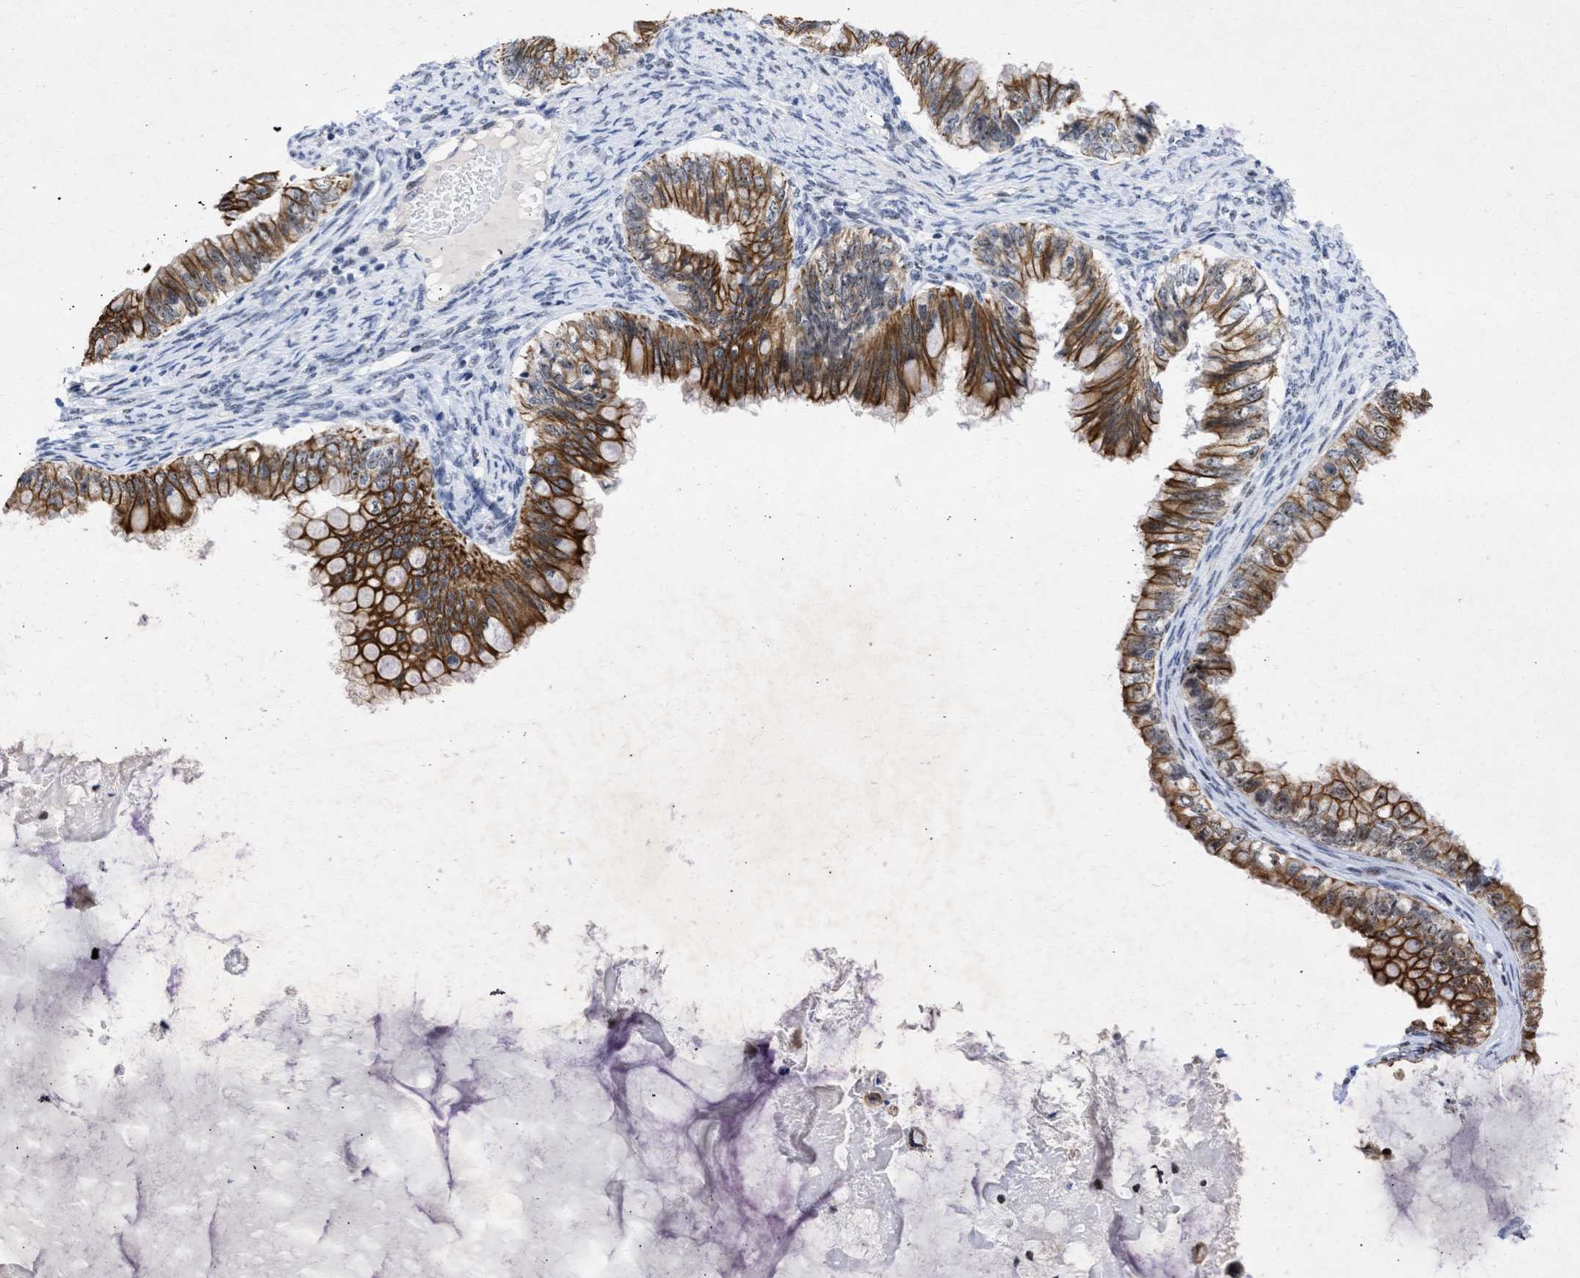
{"staining": {"intensity": "strong", "quantity": ">75%", "location": "cytoplasmic/membranous,nuclear"}, "tissue": "ovarian cancer", "cell_type": "Tumor cells", "image_type": "cancer", "snomed": [{"axis": "morphology", "description": "Cystadenocarcinoma, mucinous, NOS"}, {"axis": "topography", "description": "Ovary"}], "caption": "Immunohistochemistry photomicrograph of neoplastic tissue: human ovarian cancer (mucinous cystadenocarcinoma) stained using immunohistochemistry exhibits high levels of strong protein expression localized specifically in the cytoplasmic/membranous and nuclear of tumor cells, appearing as a cytoplasmic/membranous and nuclear brown color.", "gene": "DDX41", "patient": {"sex": "female", "age": 80}}